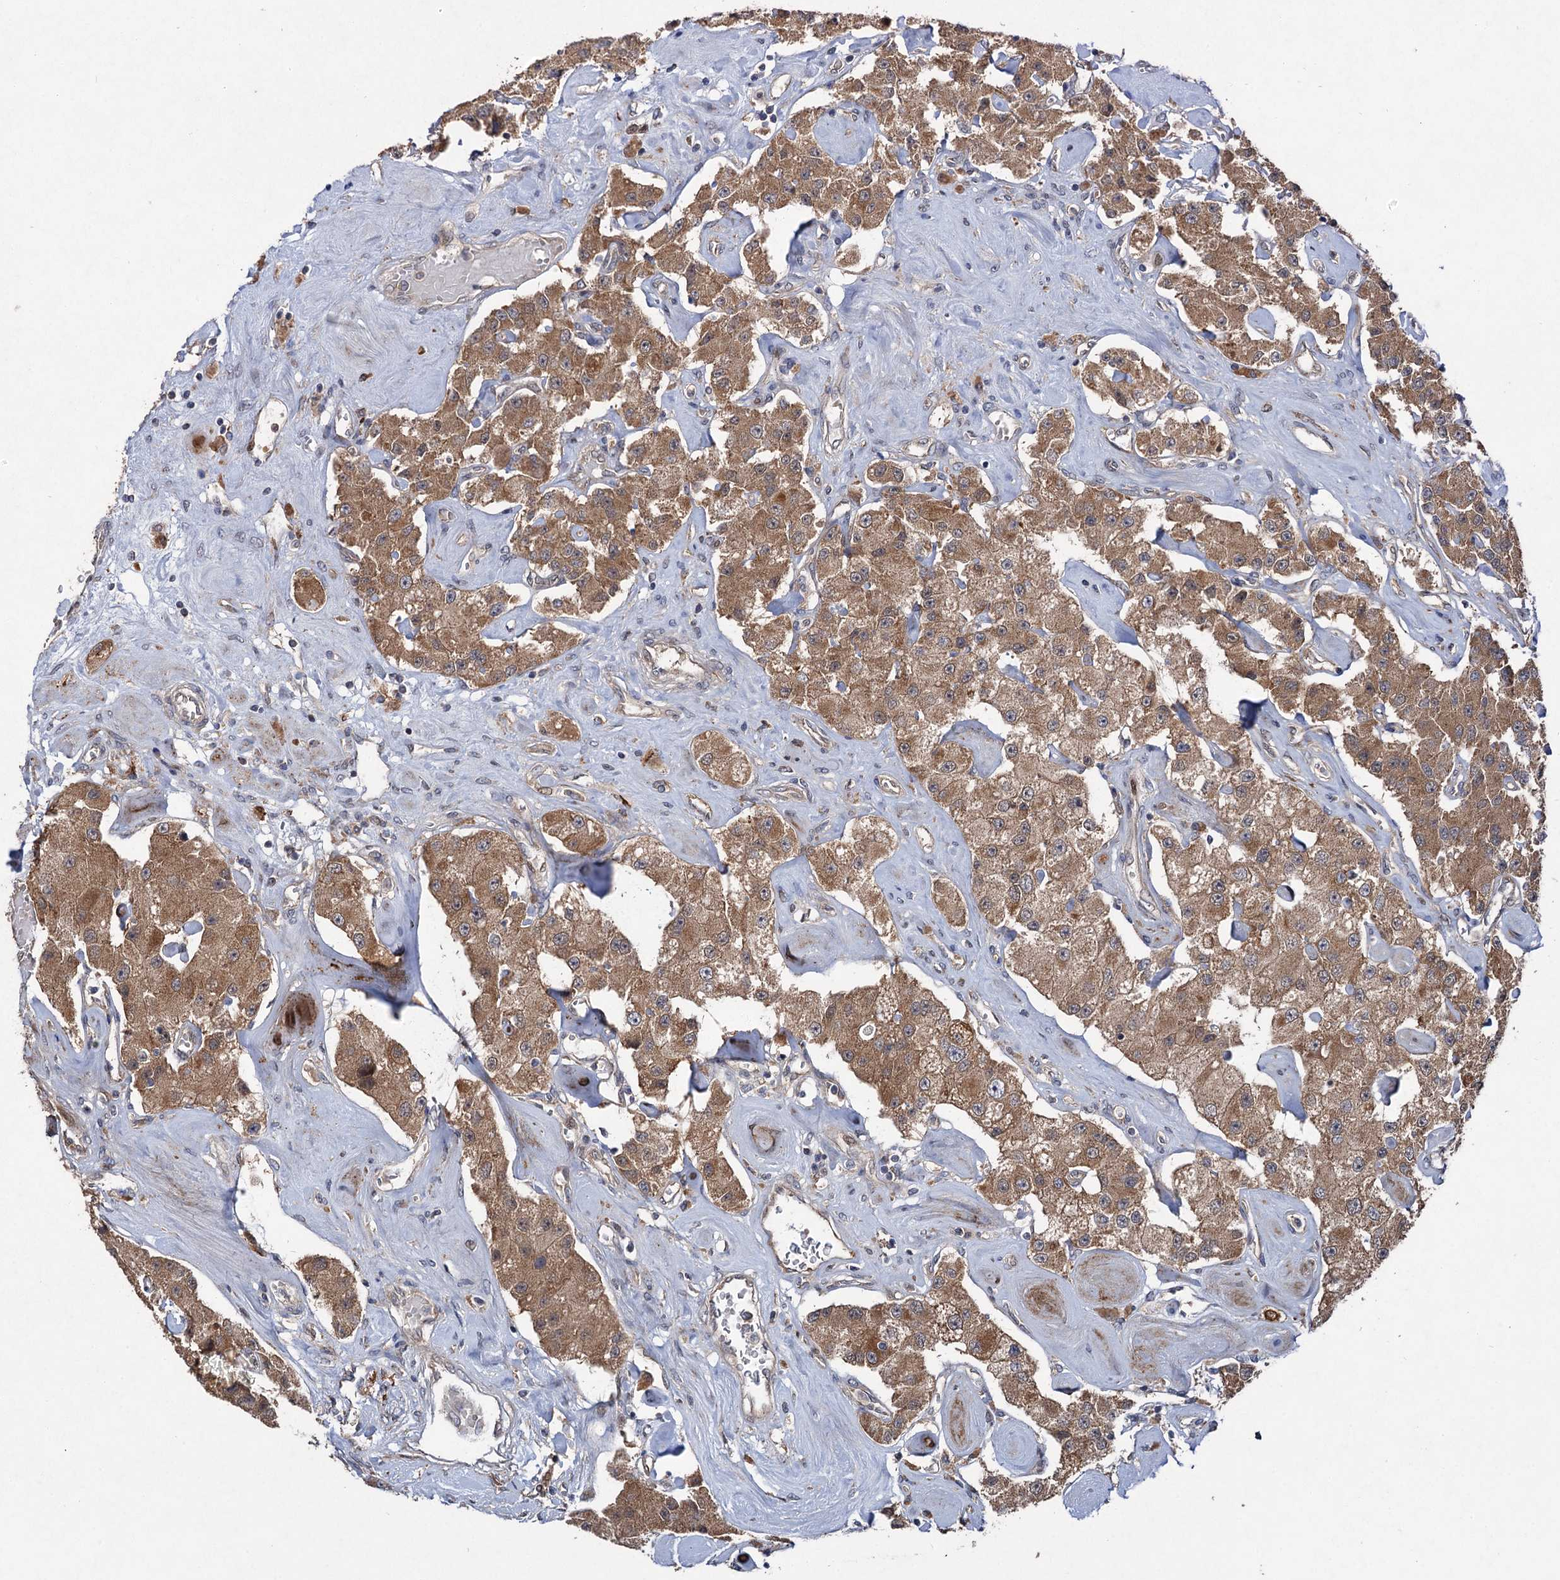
{"staining": {"intensity": "moderate", "quantity": ">75%", "location": "cytoplasmic/membranous"}, "tissue": "carcinoid", "cell_type": "Tumor cells", "image_type": "cancer", "snomed": [{"axis": "morphology", "description": "Carcinoid, malignant, NOS"}, {"axis": "topography", "description": "Pancreas"}], "caption": "Immunohistochemical staining of human carcinoid (malignant) shows medium levels of moderate cytoplasmic/membranous positivity in about >75% of tumor cells. Ihc stains the protein in brown and the nuclei are stained blue.", "gene": "NAA25", "patient": {"sex": "male", "age": 41}}